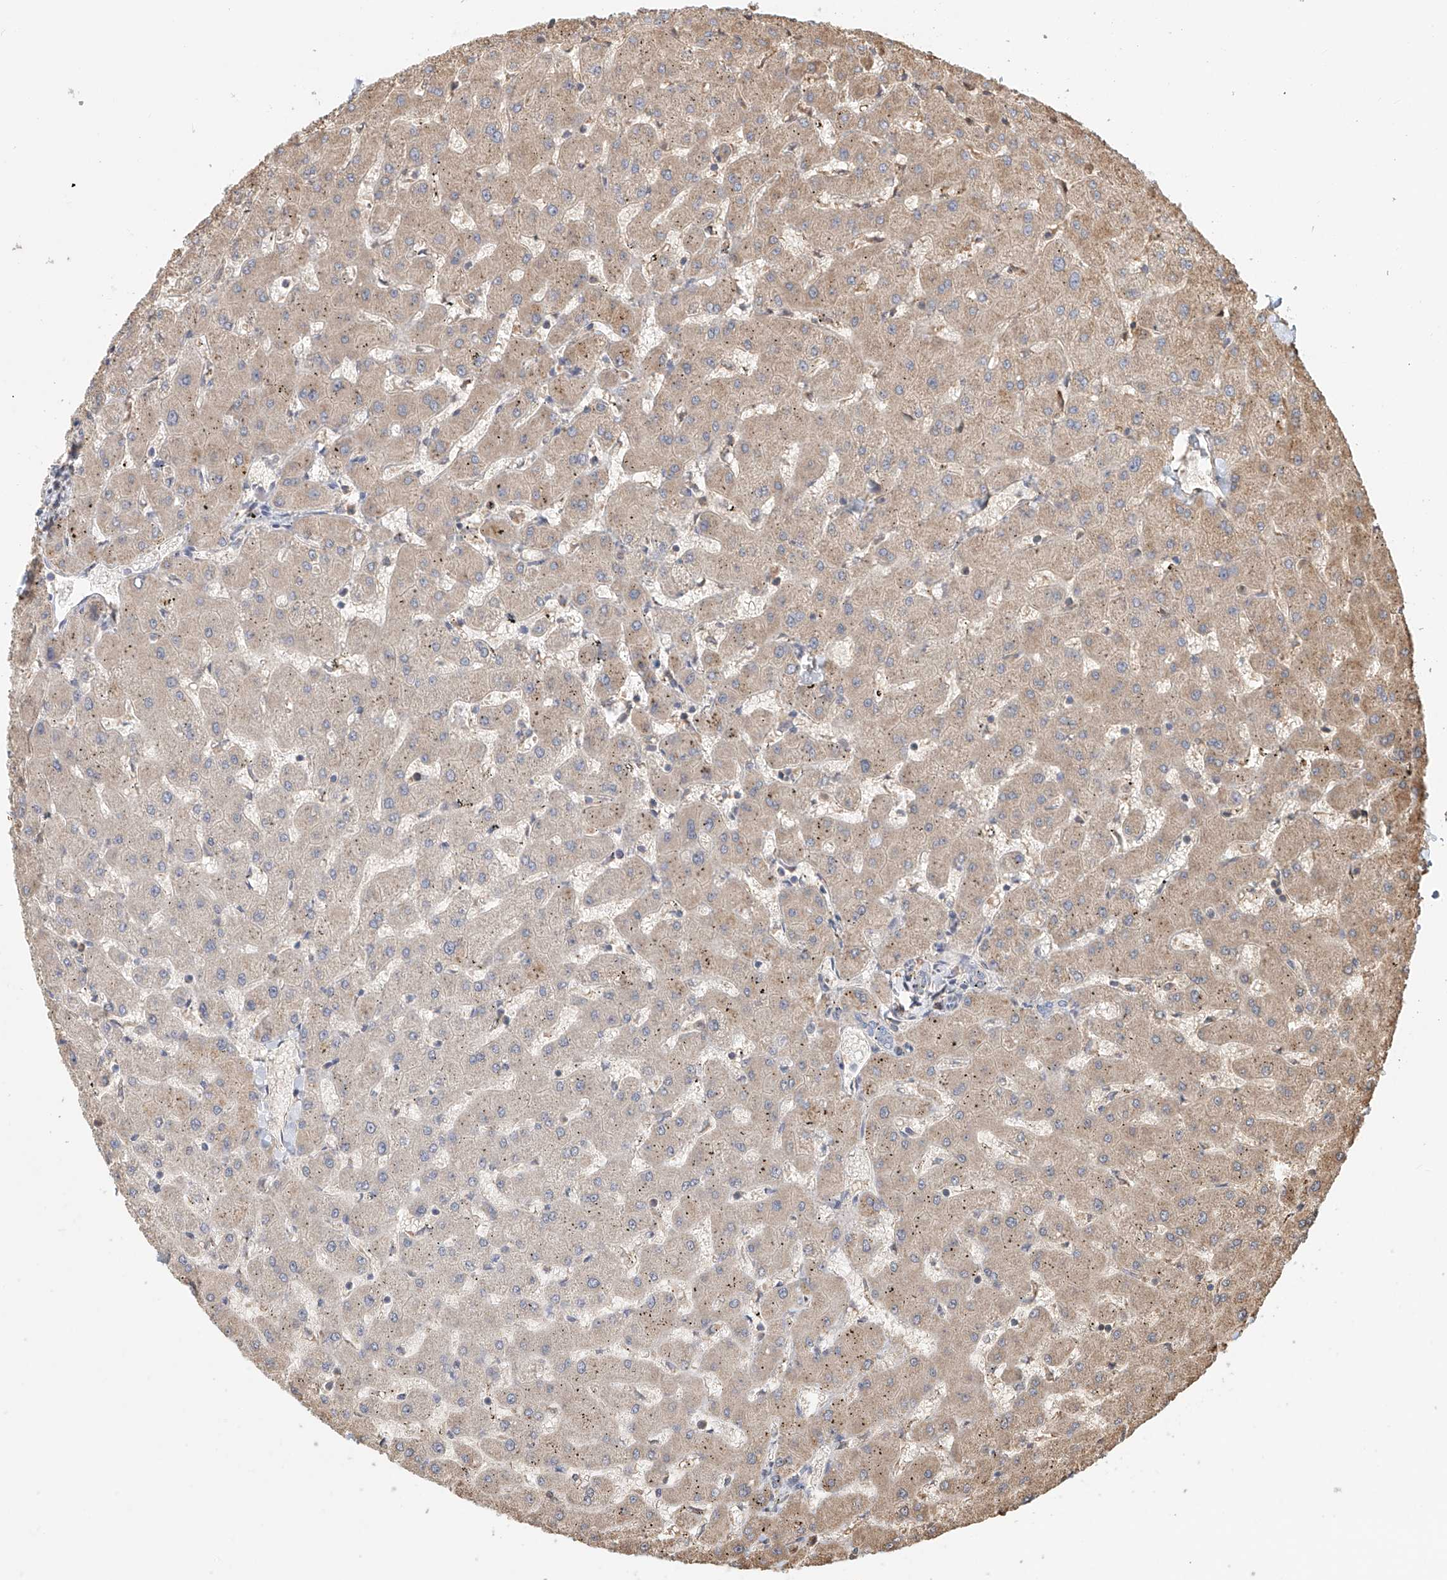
{"staining": {"intensity": "negative", "quantity": "none", "location": "none"}, "tissue": "liver", "cell_type": "Cholangiocytes", "image_type": "normal", "snomed": [{"axis": "morphology", "description": "Normal tissue, NOS"}, {"axis": "topography", "description": "Liver"}], "caption": "An IHC histopathology image of normal liver is shown. There is no staining in cholangiocytes of liver.", "gene": "MCL1", "patient": {"sex": "female", "age": 63}}